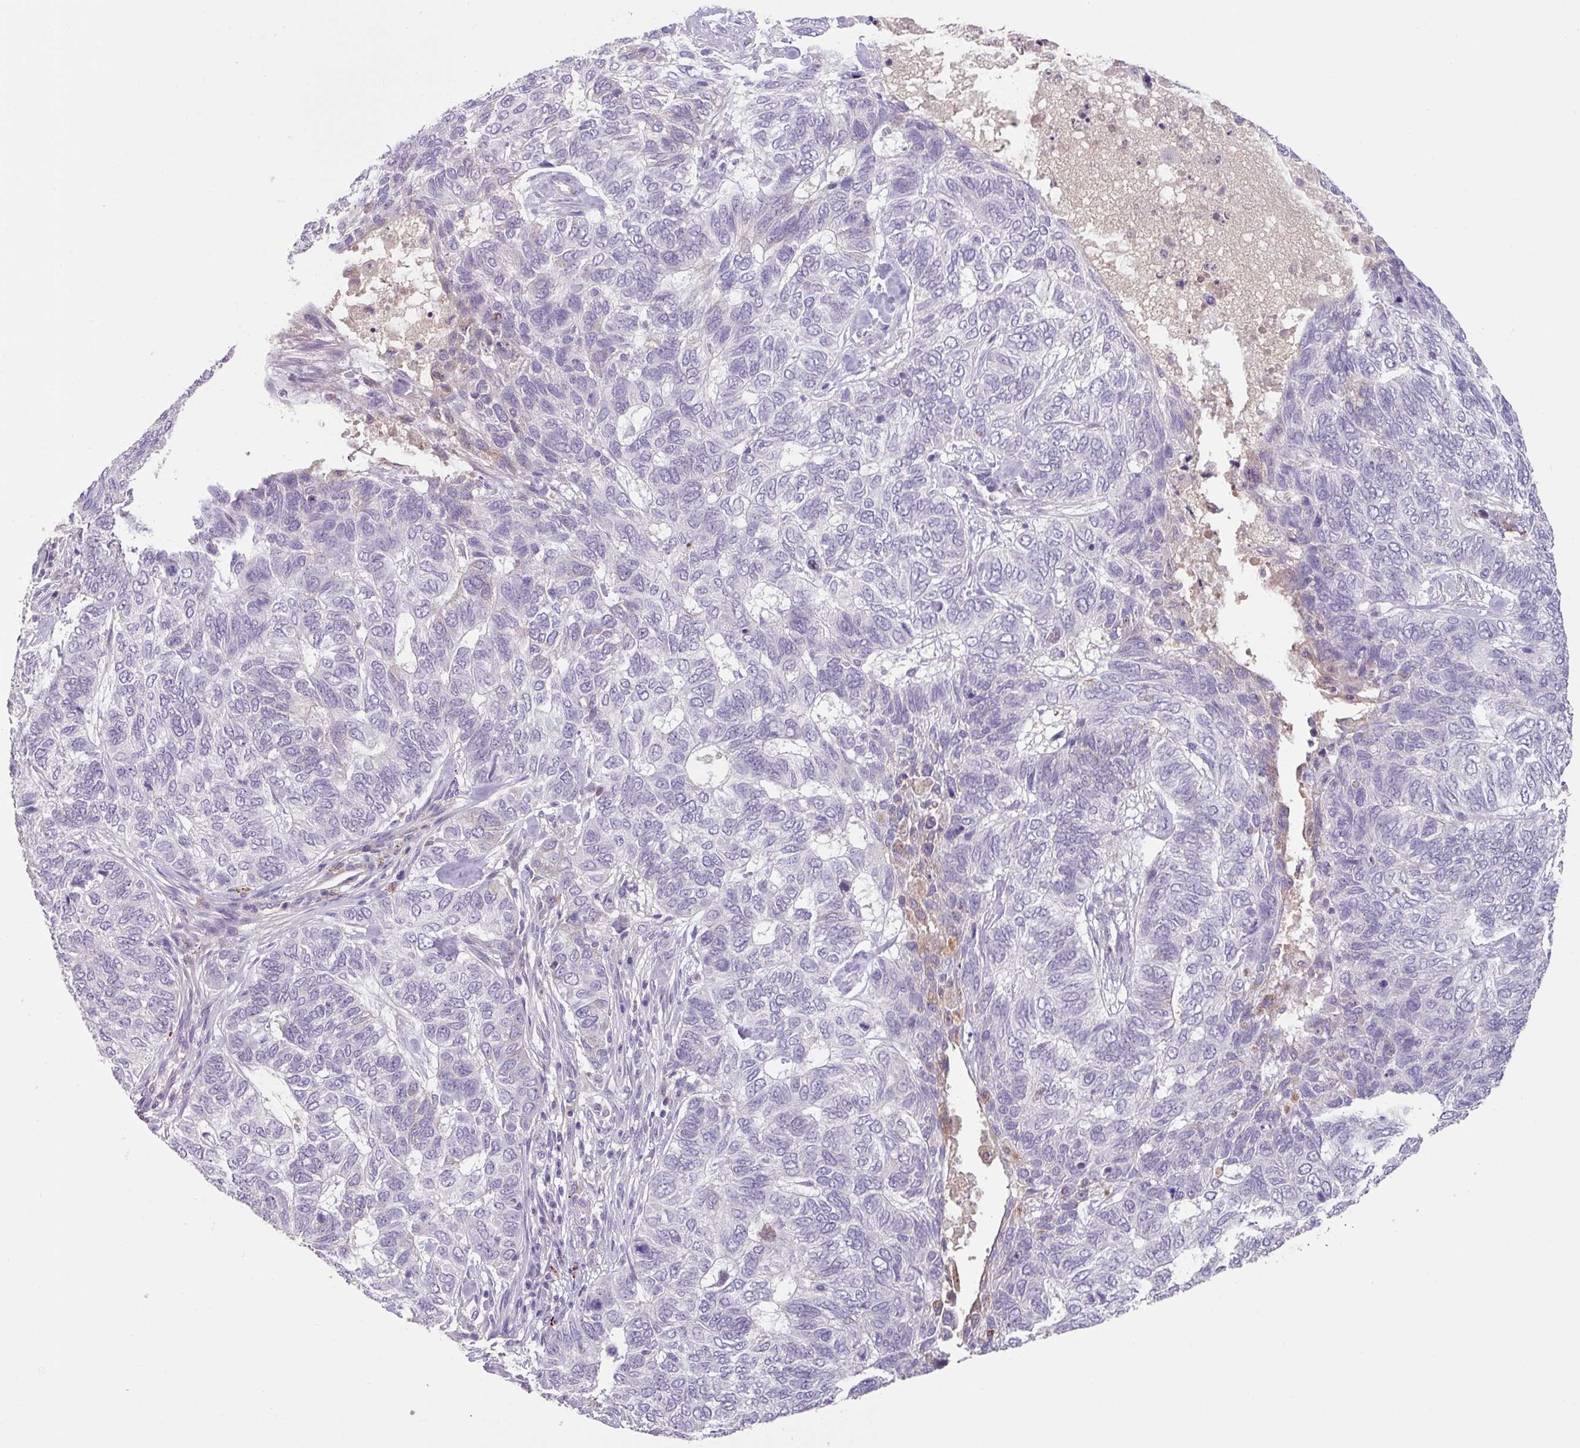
{"staining": {"intensity": "negative", "quantity": "none", "location": "none"}, "tissue": "skin cancer", "cell_type": "Tumor cells", "image_type": "cancer", "snomed": [{"axis": "morphology", "description": "Basal cell carcinoma"}, {"axis": "topography", "description": "Skin"}], "caption": "Tumor cells are negative for brown protein staining in basal cell carcinoma (skin).", "gene": "PLEKHH3", "patient": {"sex": "female", "age": 65}}